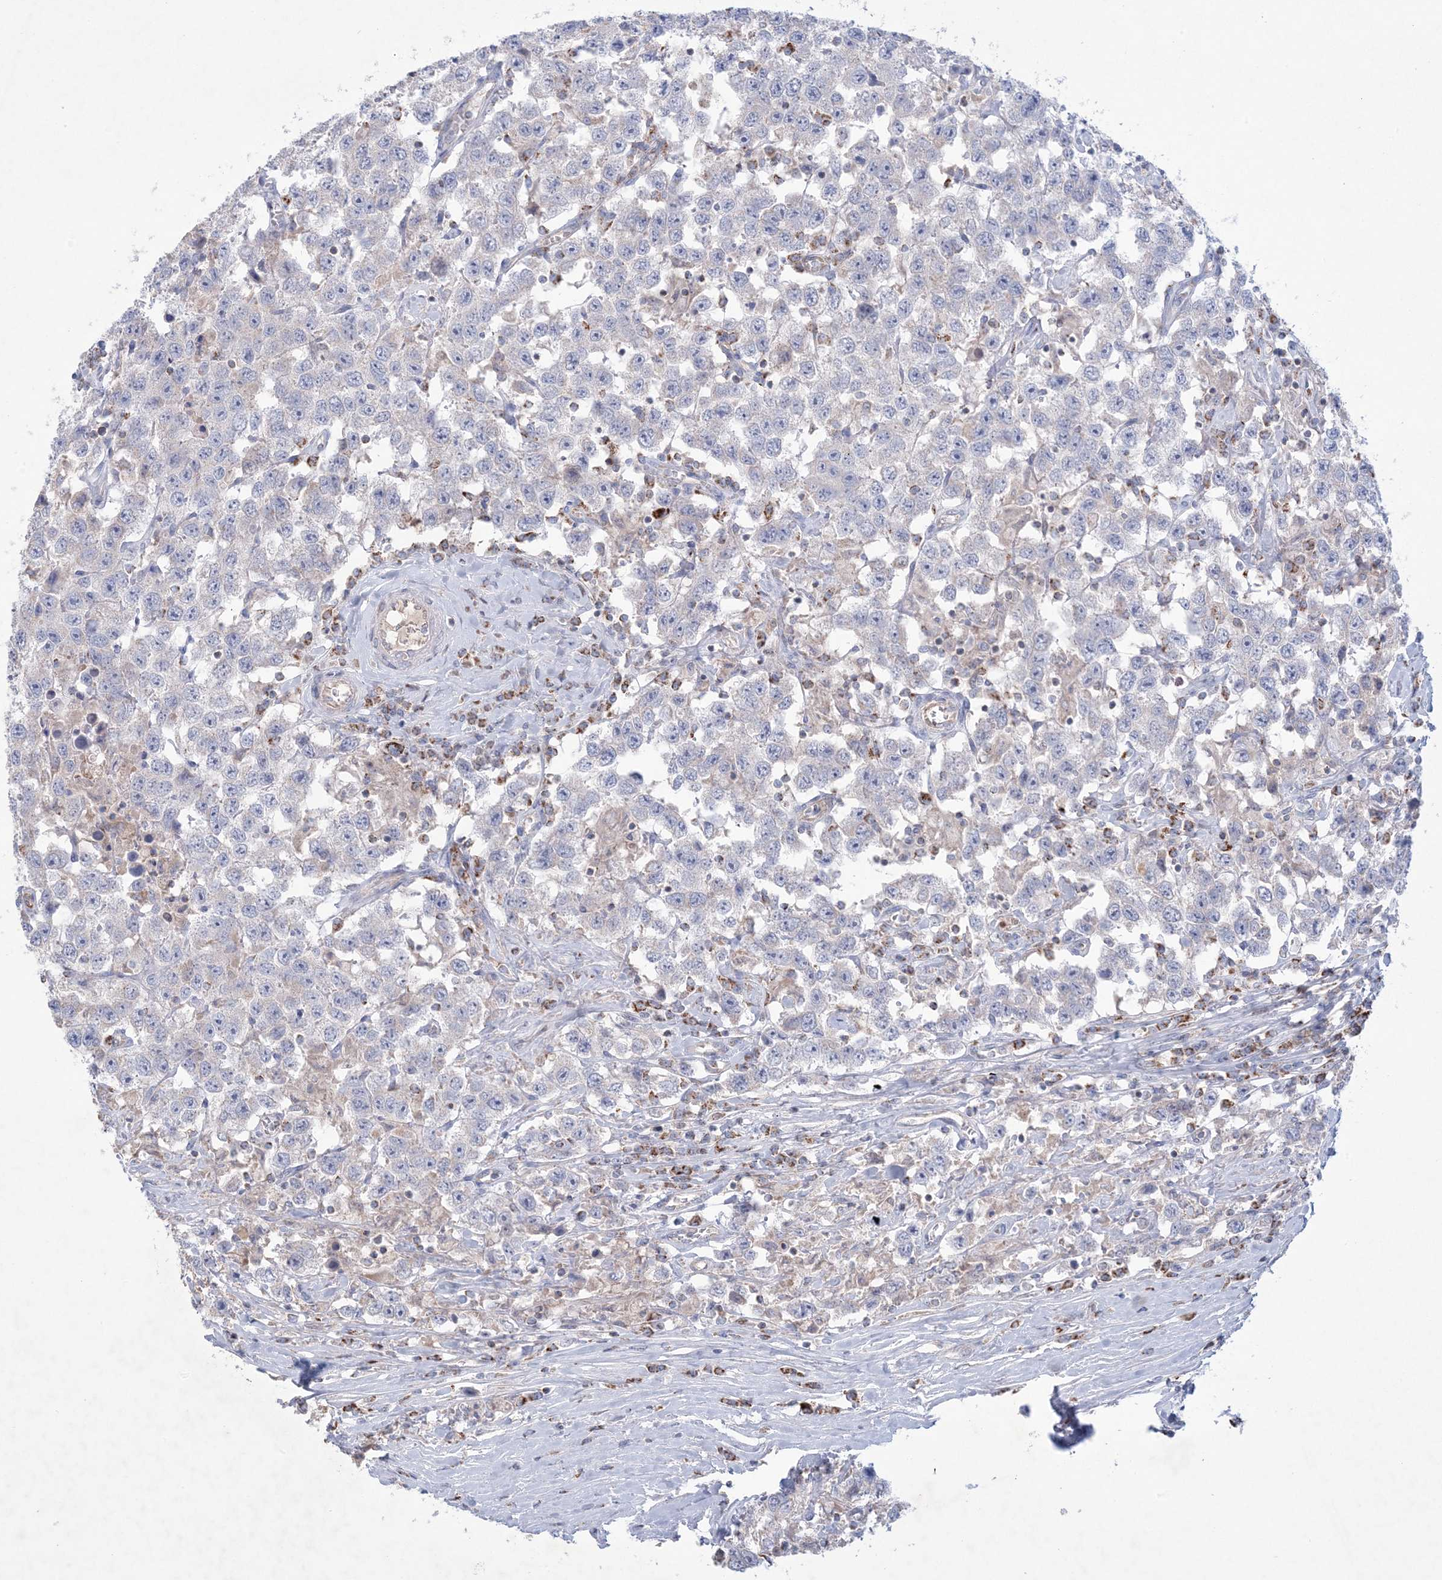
{"staining": {"intensity": "negative", "quantity": "none", "location": "none"}, "tissue": "testis cancer", "cell_type": "Tumor cells", "image_type": "cancer", "snomed": [{"axis": "morphology", "description": "Seminoma, NOS"}, {"axis": "topography", "description": "Testis"}], "caption": "Immunohistochemical staining of testis cancer displays no significant staining in tumor cells.", "gene": "KCTD6", "patient": {"sex": "male", "age": 41}}